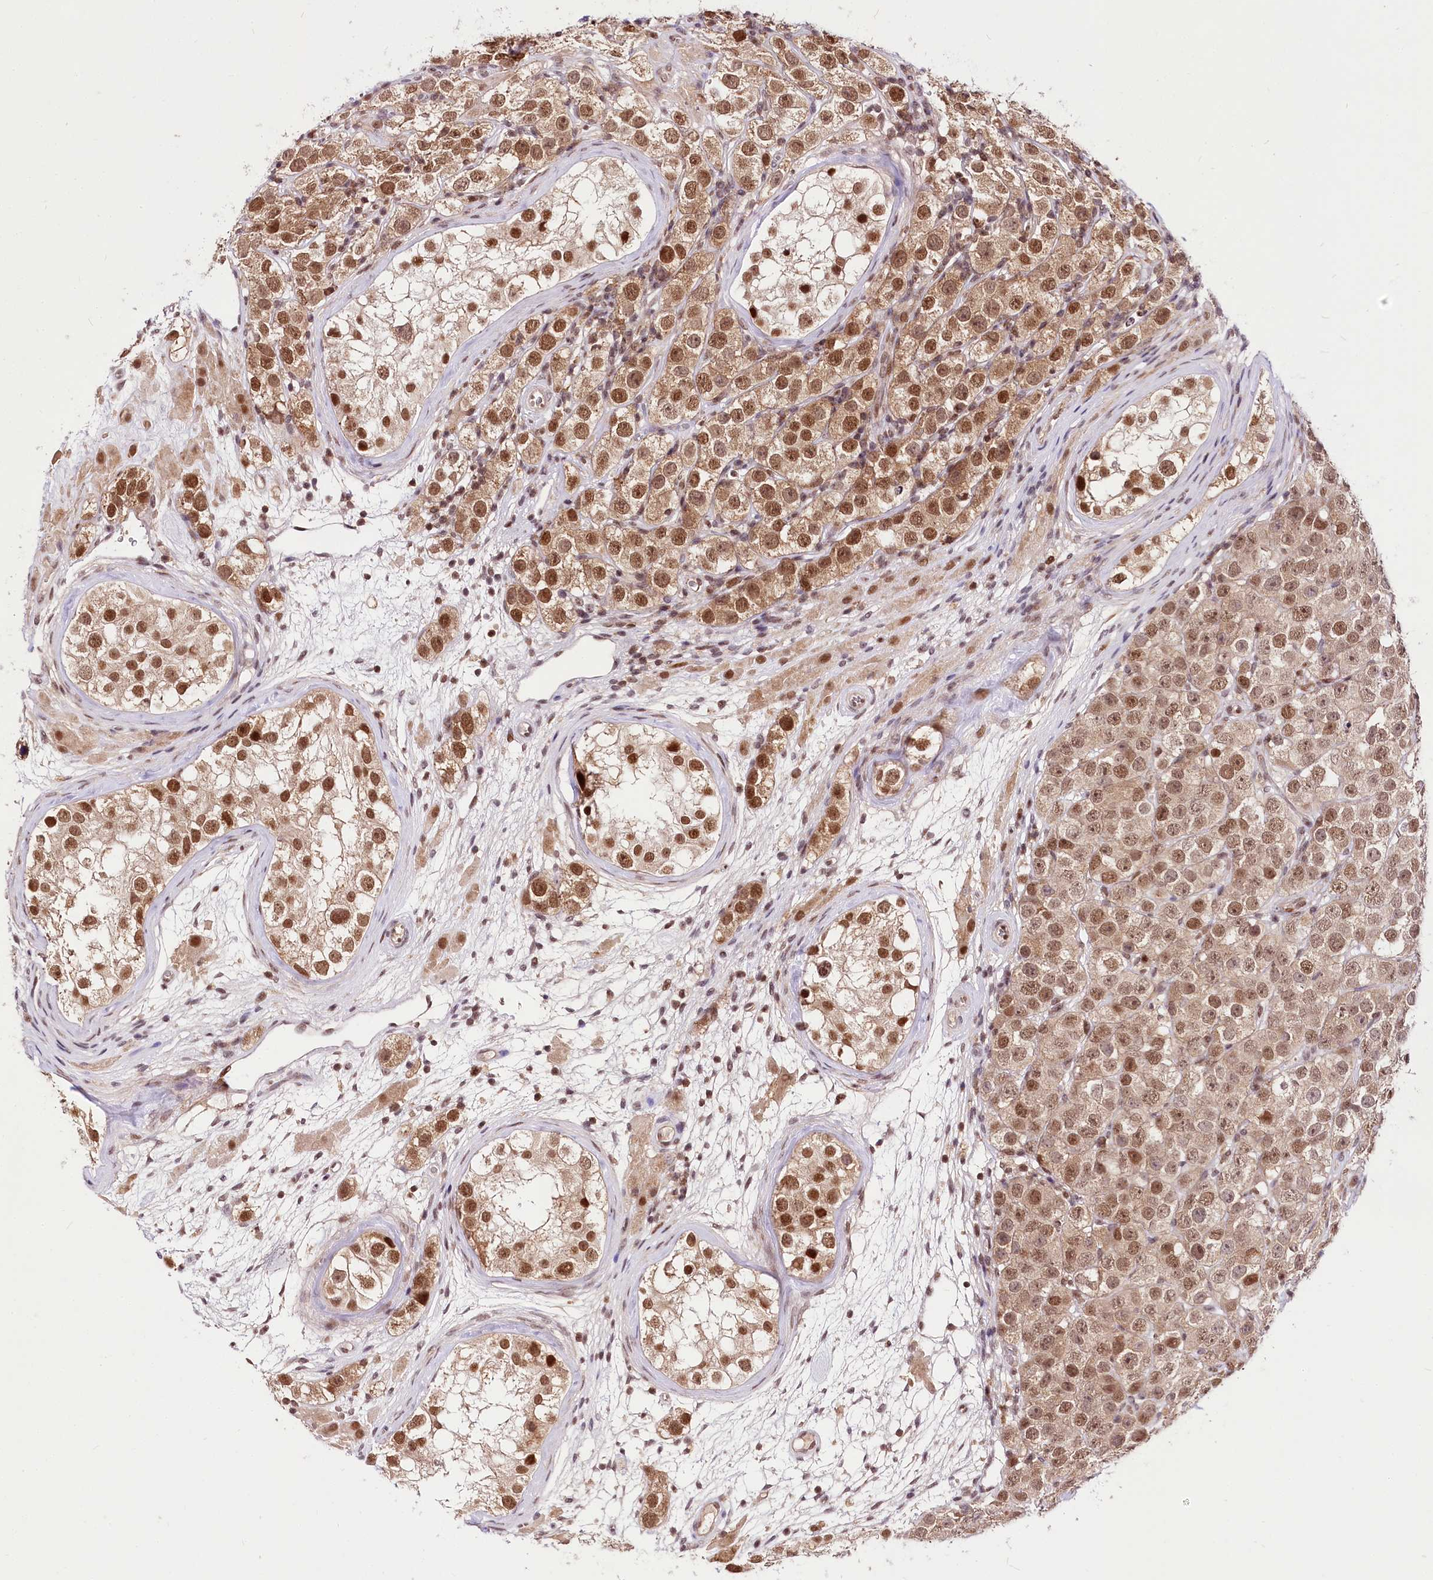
{"staining": {"intensity": "moderate", "quantity": ">75%", "location": "nuclear"}, "tissue": "testis cancer", "cell_type": "Tumor cells", "image_type": "cancer", "snomed": [{"axis": "morphology", "description": "Seminoma, NOS"}, {"axis": "topography", "description": "Testis"}], "caption": "Immunohistochemical staining of testis cancer (seminoma) reveals medium levels of moderate nuclear staining in approximately >75% of tumor cells.", "gene": "POLA2", "patient": {"sex": "male", "age": 28}}